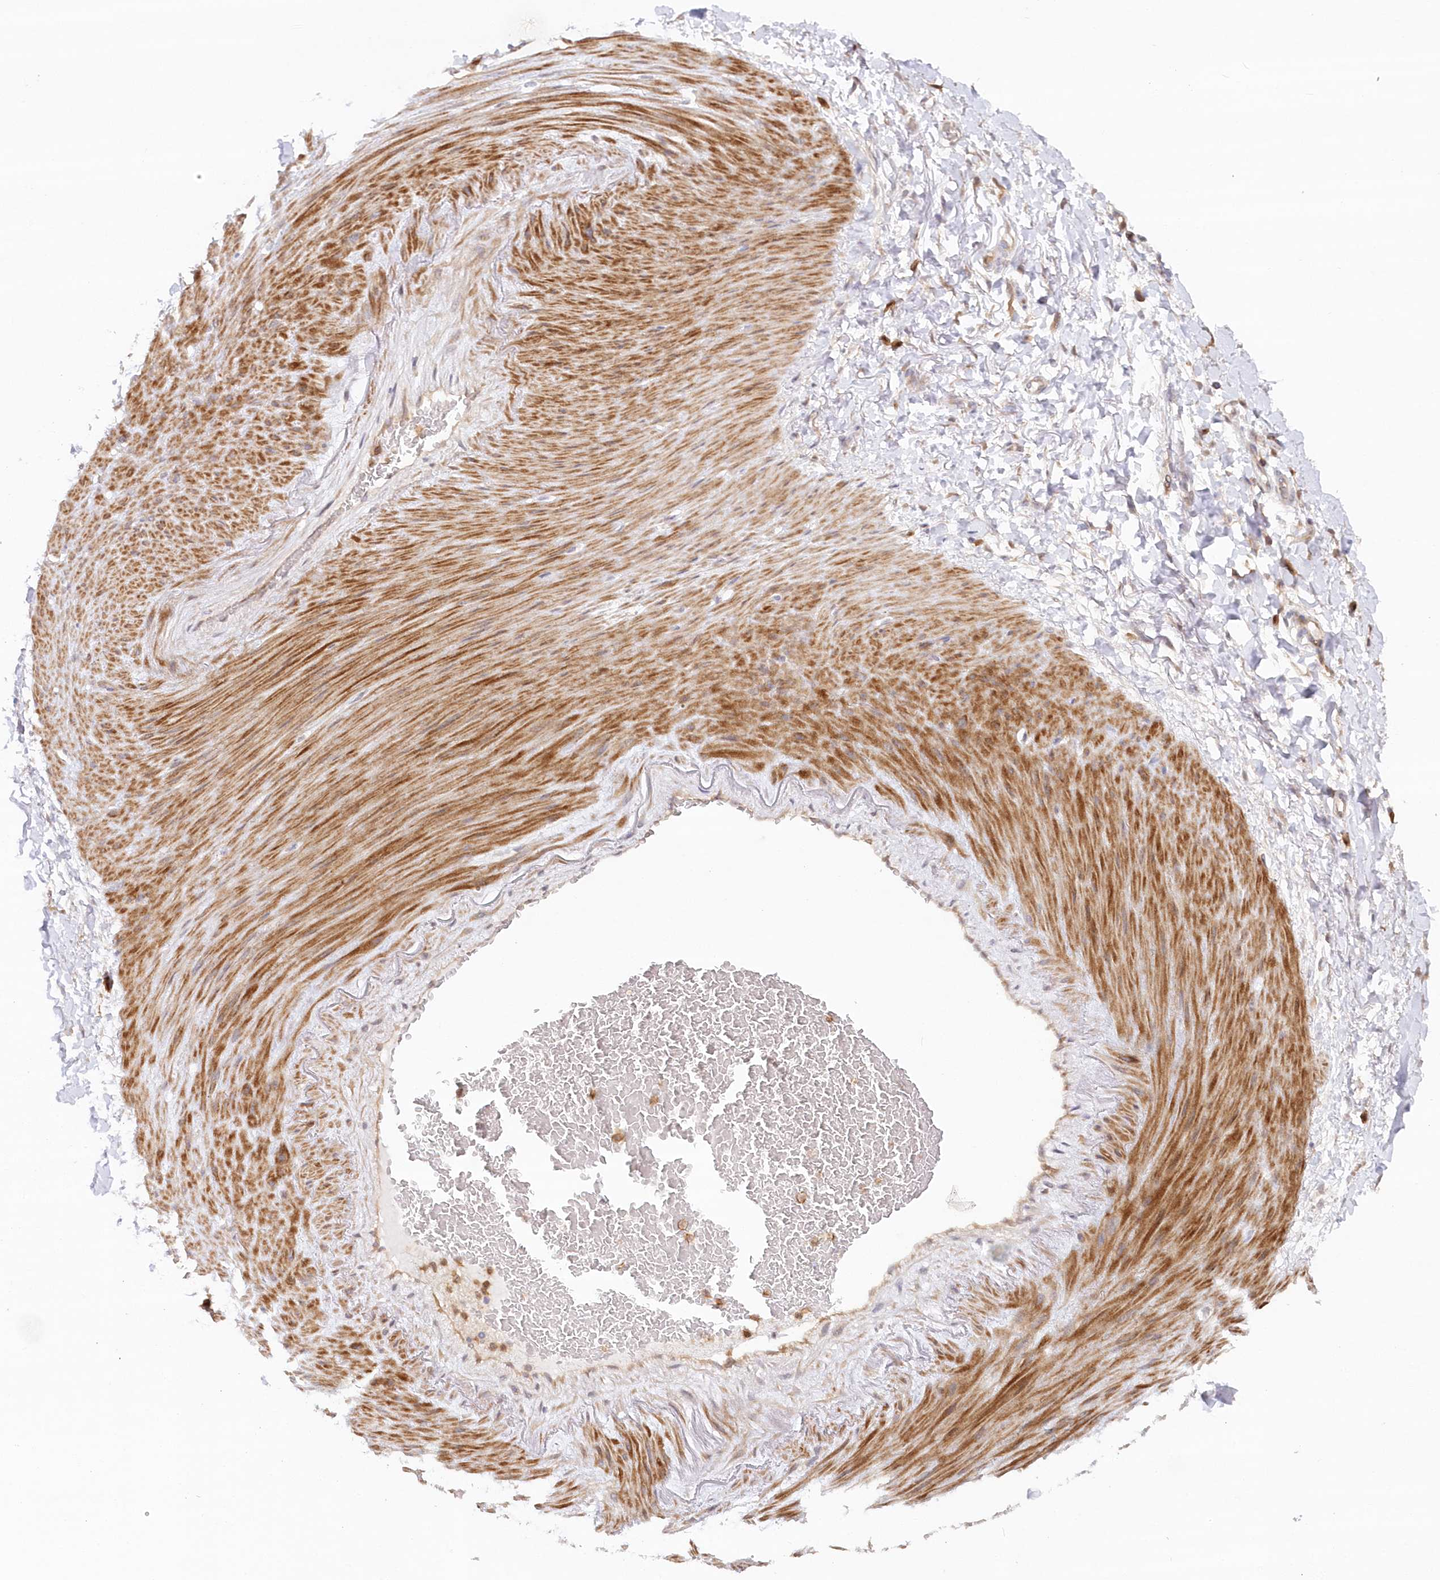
{"staining": {"intensity": "moderate", "quantity": ">75%", "location": "cytoplasmic/membranous"}, "tissue": "adipose tissue", "cell_type": "Adipocytes", "image_type": "normal", "snomed": [{"axis": "morphology", "description": "Normal tissue, NOS"}, {"axis": "morphology", "description": "Adenocarcinoma, NOS"}, {"axis": "topography", "description": "Esophagus"}], "caption": "This photomicrograph reveals immunohistochemistry (IHC) staining of unremarkable adipose tissue, with medium moderate cytoplasmic/membranous staining in about >75% of adipocytes.", "gene": "GBE1", "patient": {"sex": "male", "age": 62}}